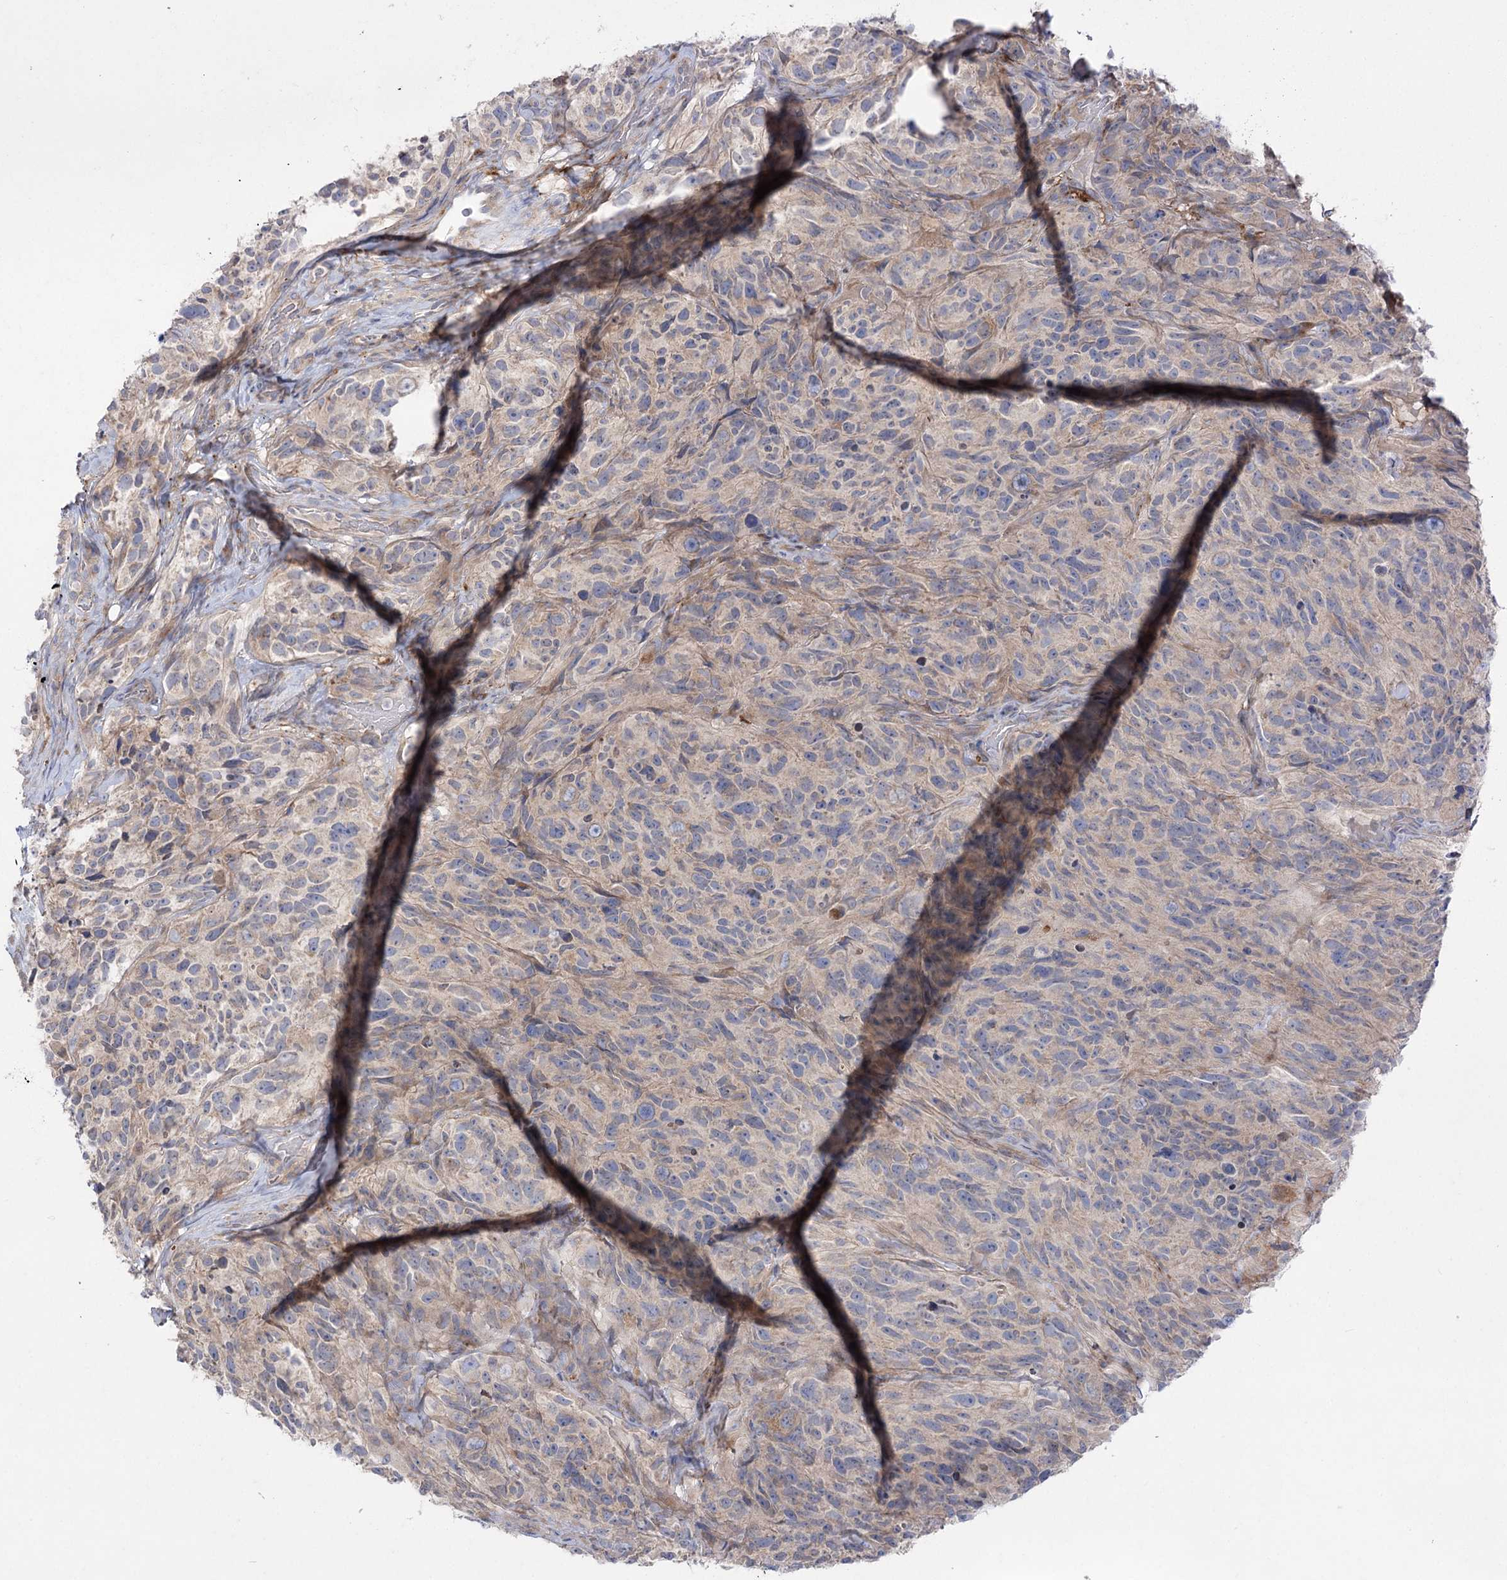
{"staining": {"intensity": "weak", "quantity": ">75%", "location": "cytoplasmic/membranous"}, "tissue": "glioma", "cell_type": "Tumor cells", "image_type": "cancer", "snomed": [{"axis": "morphology", "description": "Glioma, malignant, High grade"}, {"axis": "topography", "description": "Brain"}], "caption": "Immunohistochemical staining of glioma reveals weak cytoplasmic/membranous protein expression in about >75% of tumor cells.", "gene": "SH3BP5L", "patient": {"sex": "male", "age": 69}}